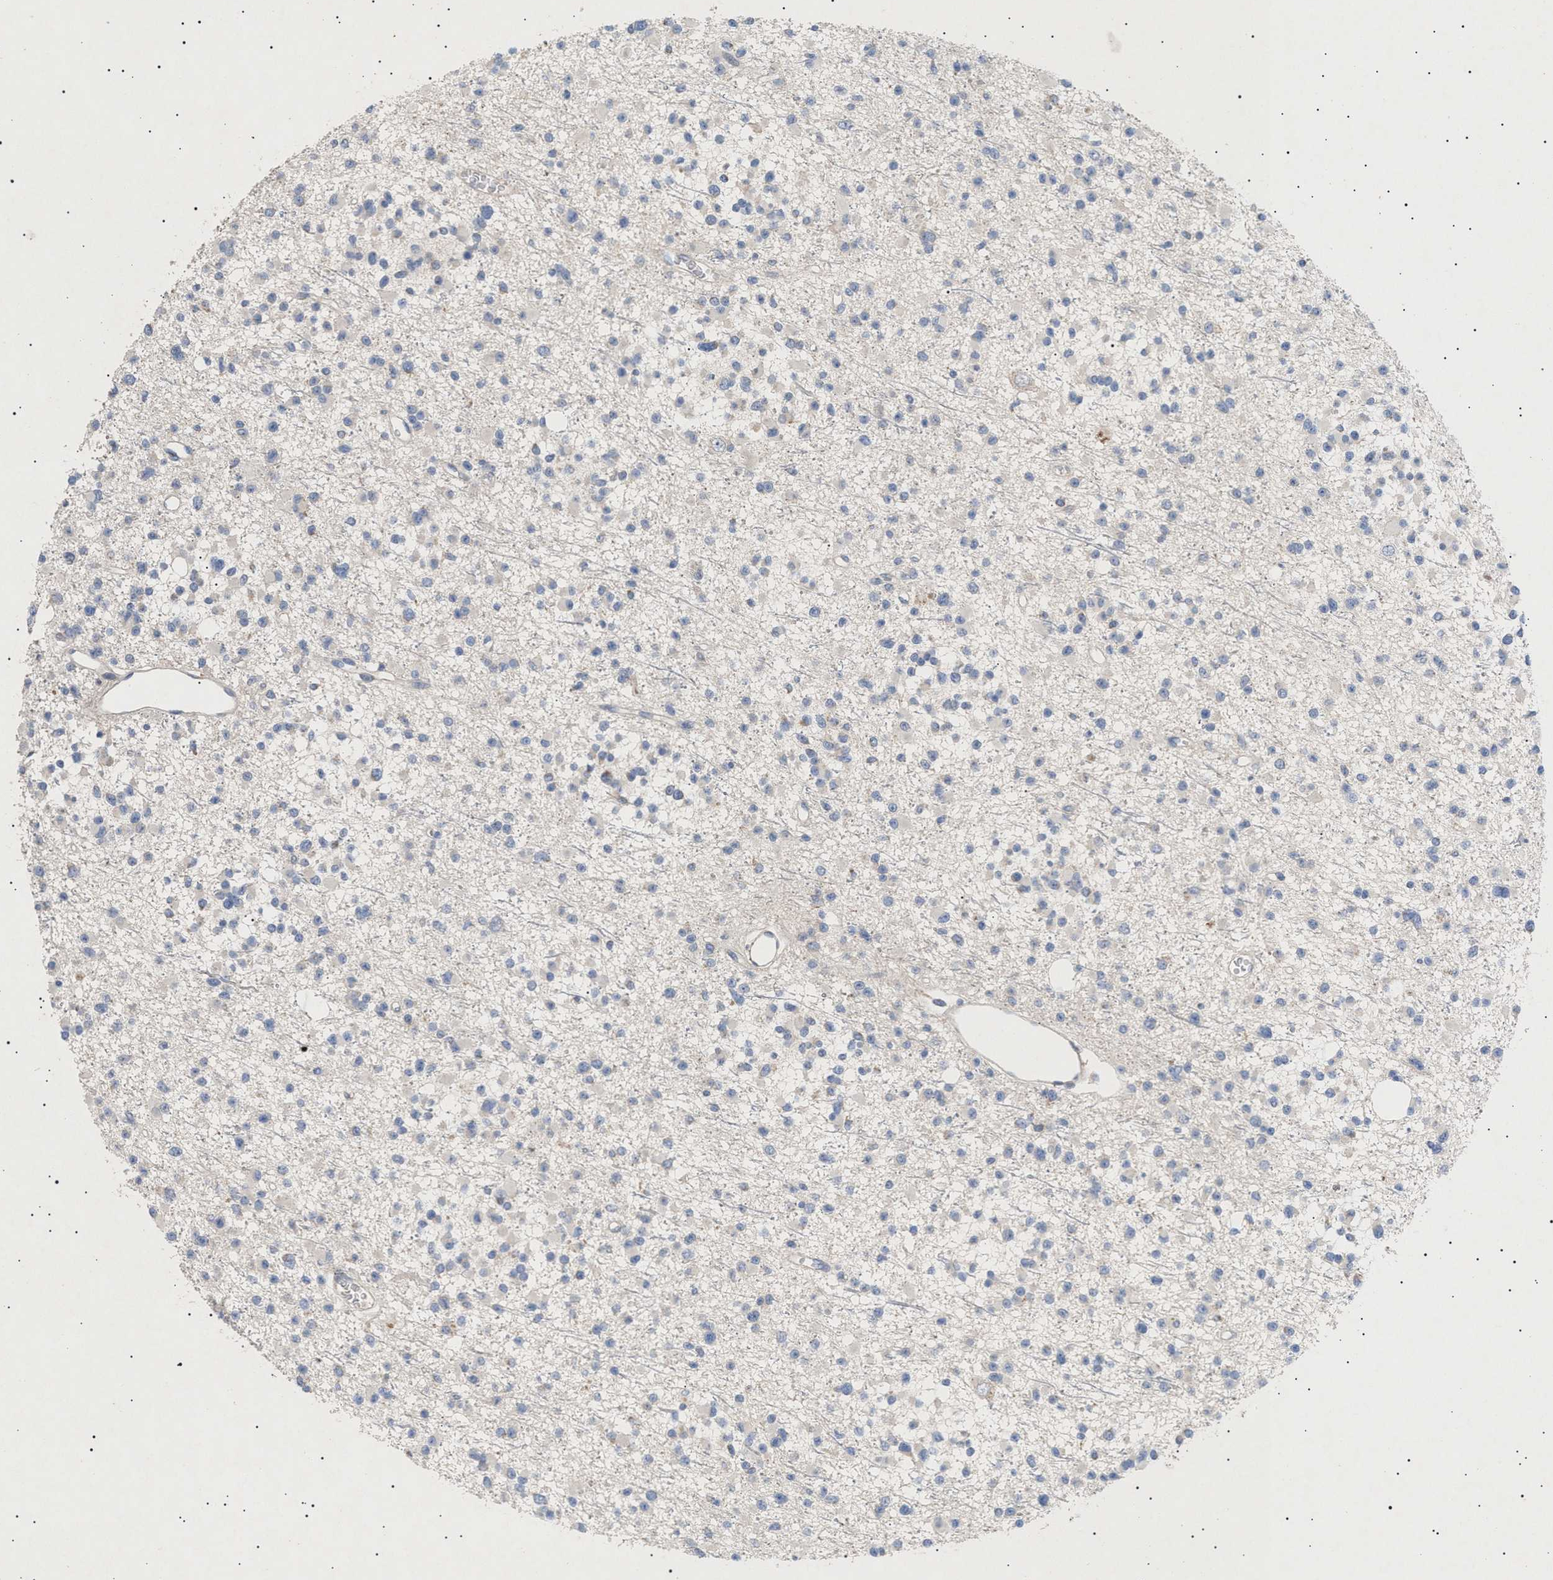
{"staining": {"intensity": "negative", "quantity": "none", "location": "none"}, "tissue": "glioma", "cell_type": "Tumor cells", "image_type": "cancer", "snomed": [{"axis": "morphology", "description": "Glioma, malignant, Low grade"}, {"axis": "topography", "description": "Brain"}], "caption": "There is no significant expression in tumor cells of glioma.", "gene": "SIRT5", "patient": {"sex": "female", "age": 22}}